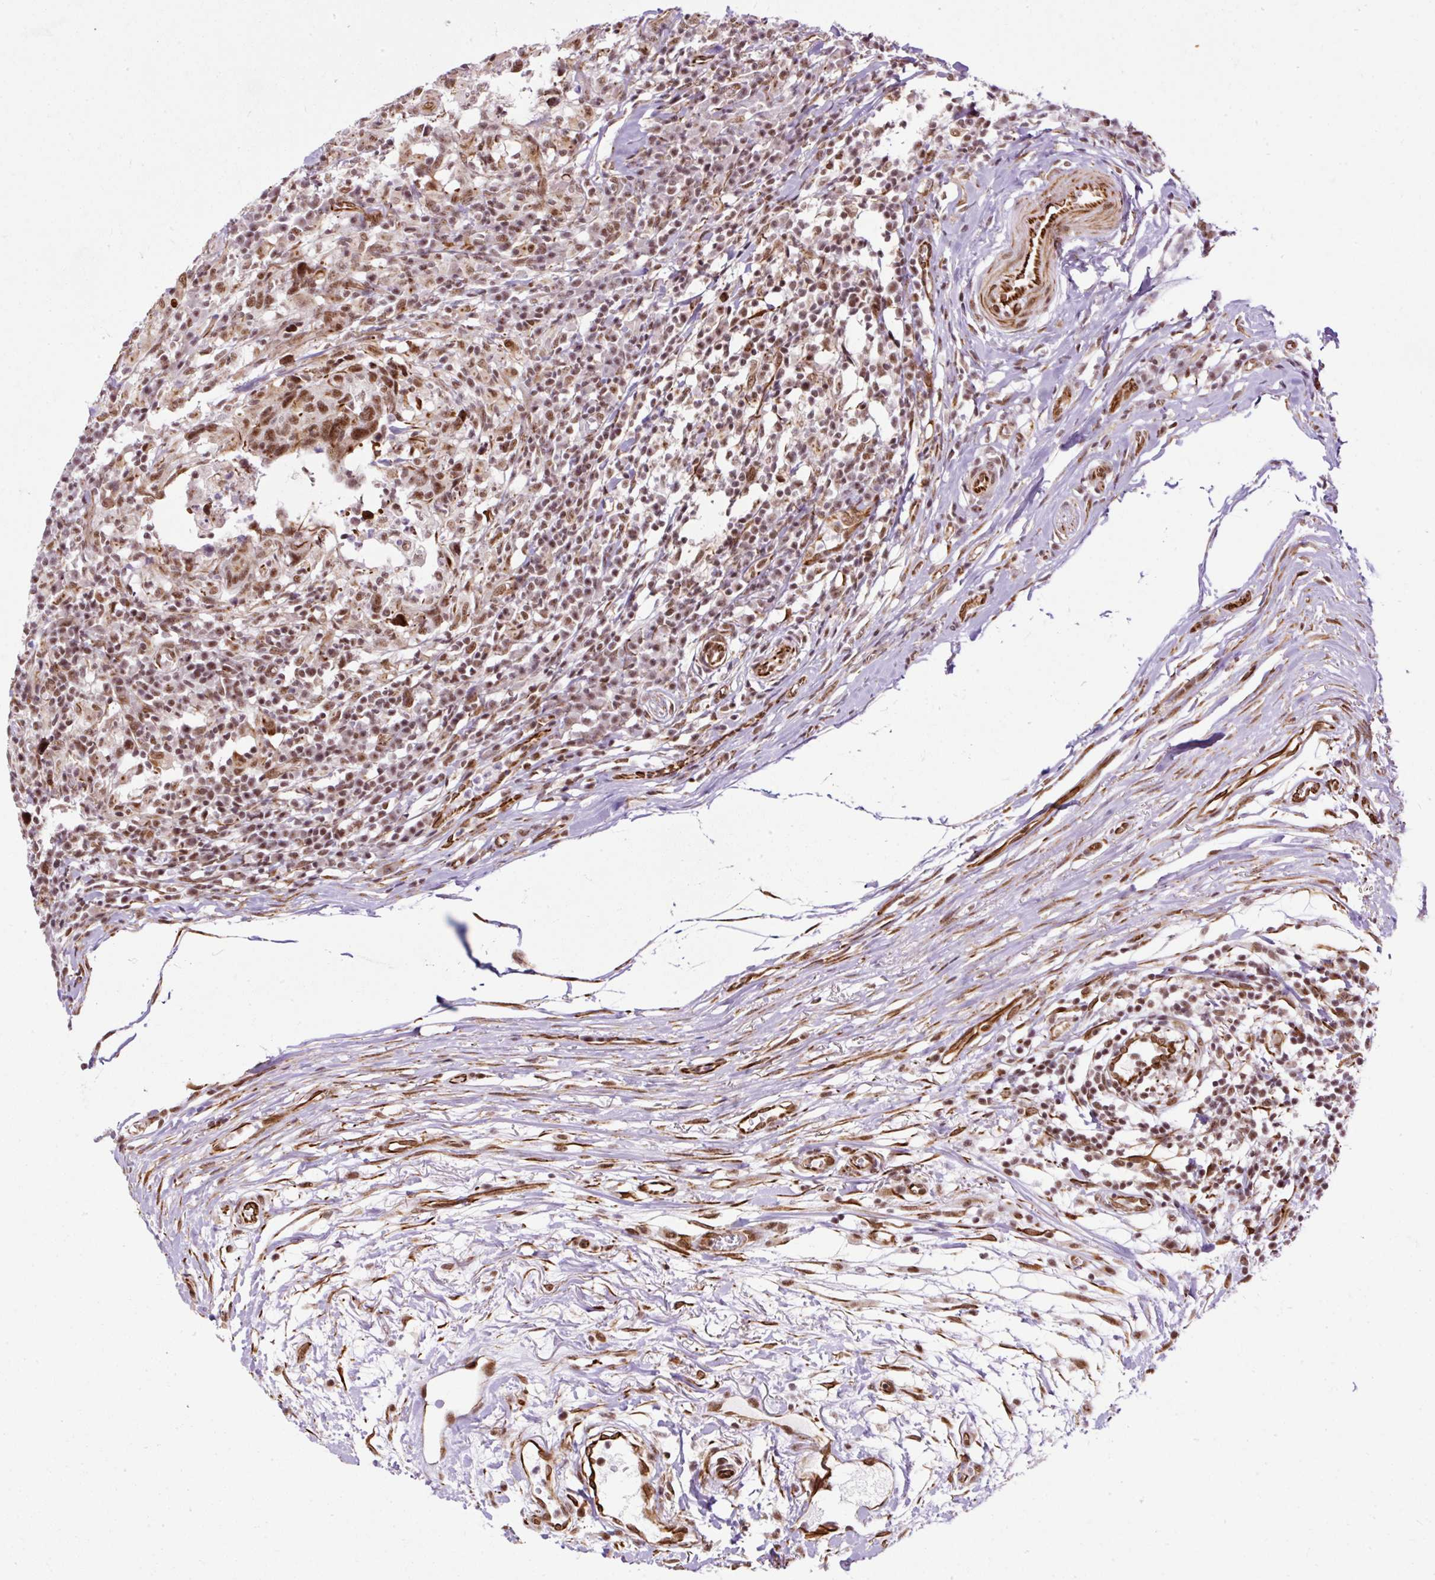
{"staining": {"intensity": "strong", "quantity": ">75%", "location": "nuclear"}, "tissue": "head and neck cancer", "cell_type": "Tumor cells", "image_type": "cancer", "snomed": [{"axis": "morphology", "description": "Squamous cell carcinoma, NOS"}, {"axis": "topography", "description": "Head-Neck"}], "caption": "Approximately >75% of tumor cells in human head and neck squamous cell carcinoma show strong nuclear protein expression as visualized by brown immunohistochemical staining.", "gene": "LUC7L2", "patient": {"sex": "male", "age": 66}}